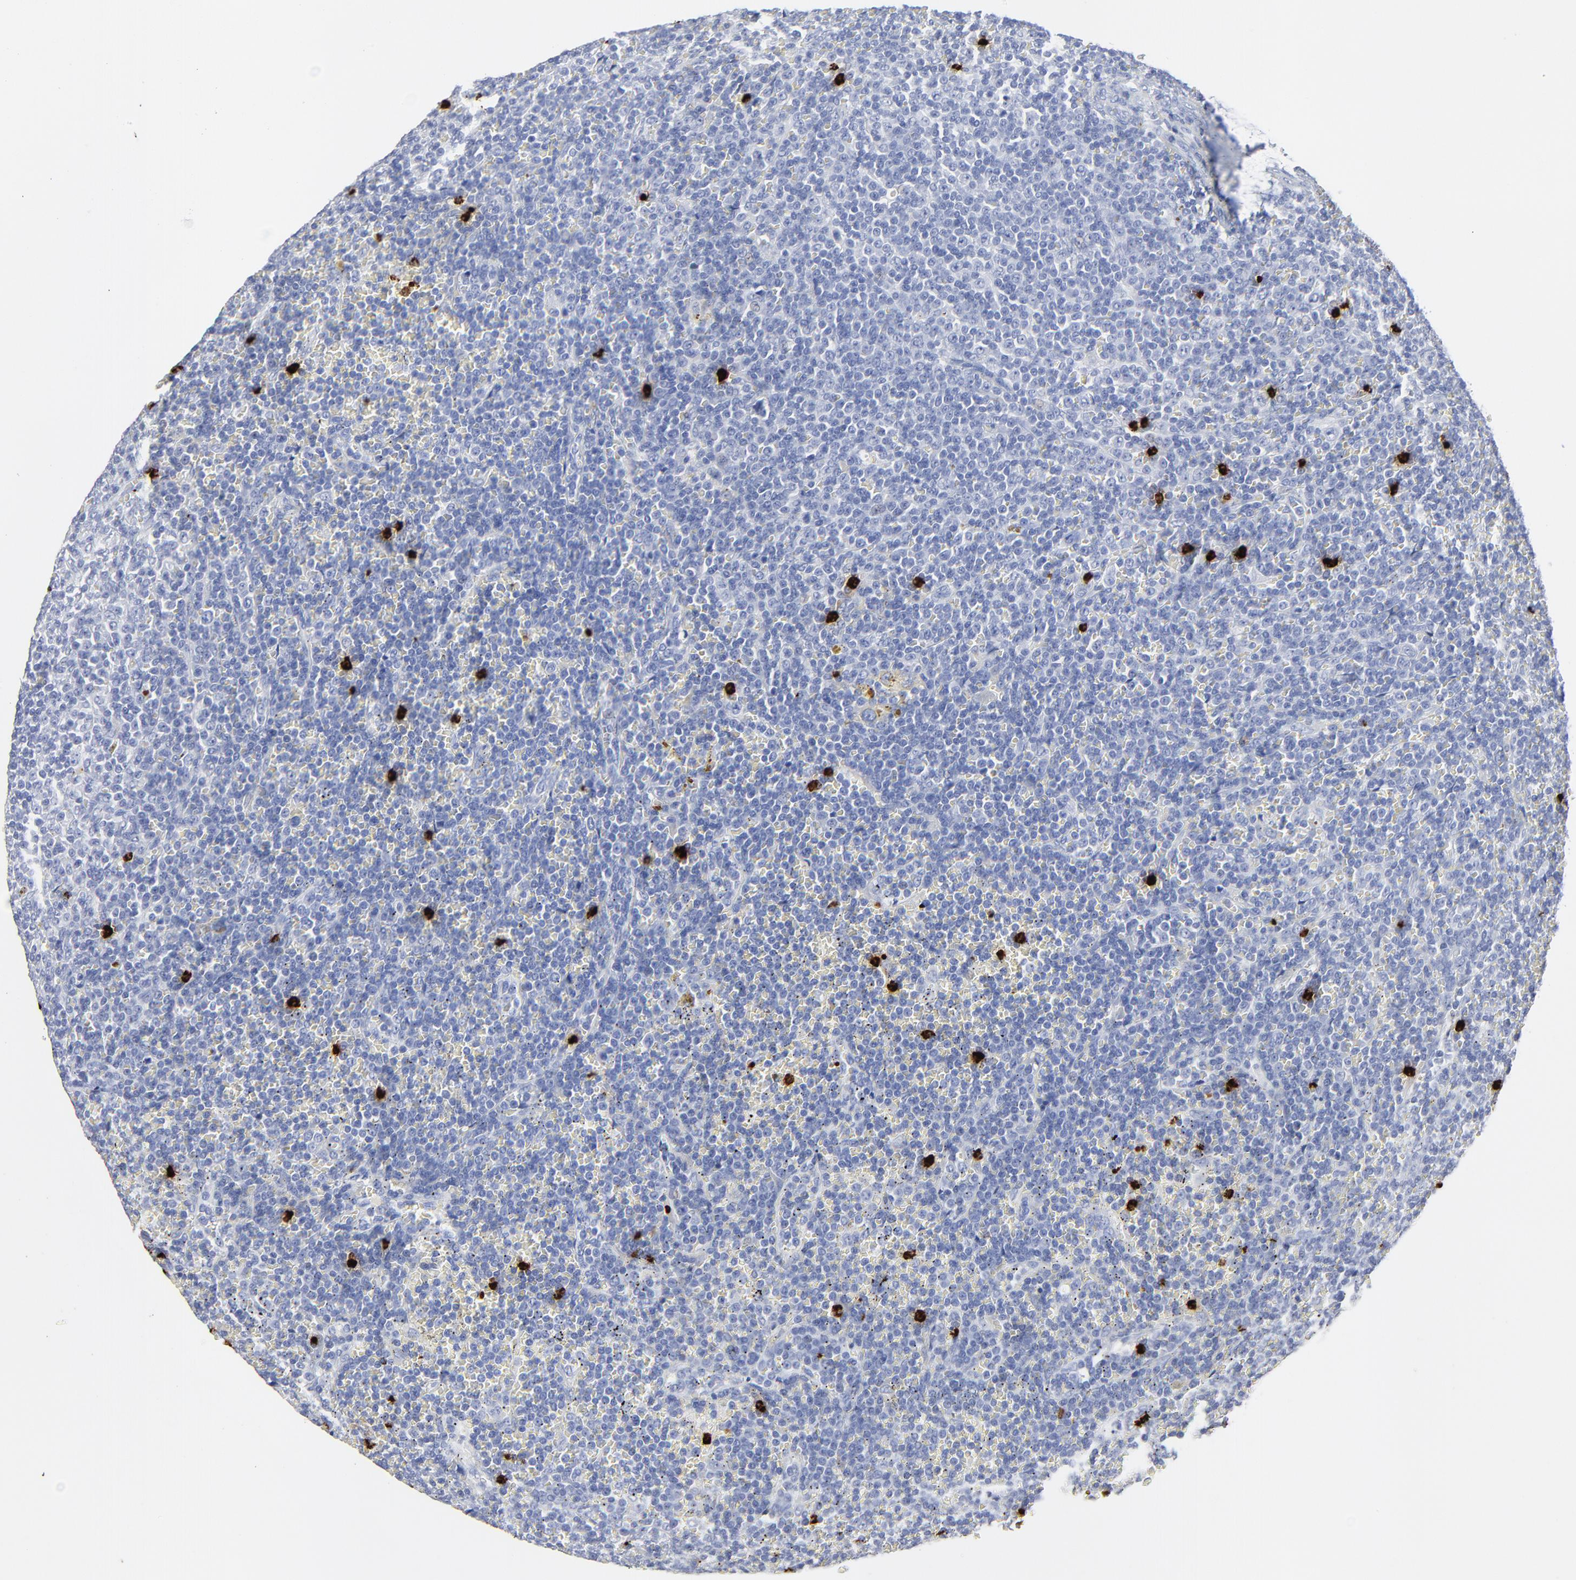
{"staining": {"intensity": "negative", "quantity": "none", "location": "none"}, "tissue": "lymphoma", "cell_type": "Tumor cells", "image_type": "cancer", "snomed": [{"axis": "morphology", "description": "Malignant lymphoma, non-Hodgkin's type, Low grade"}, {"axis": "topography", "description": "Spleen"}], "caption": "Histopathology image shows no significant protein expression in tumor cells of low-grade malignant lymphoma, non-Hodgkin's type. The staining is performed using DAB (3,3'-diaminobenzidine) brown chromogen with nuclei counter-stained in using hematoxylin.", "gene": "LCN2", "patient": {"sex": "male", "age": 80}}